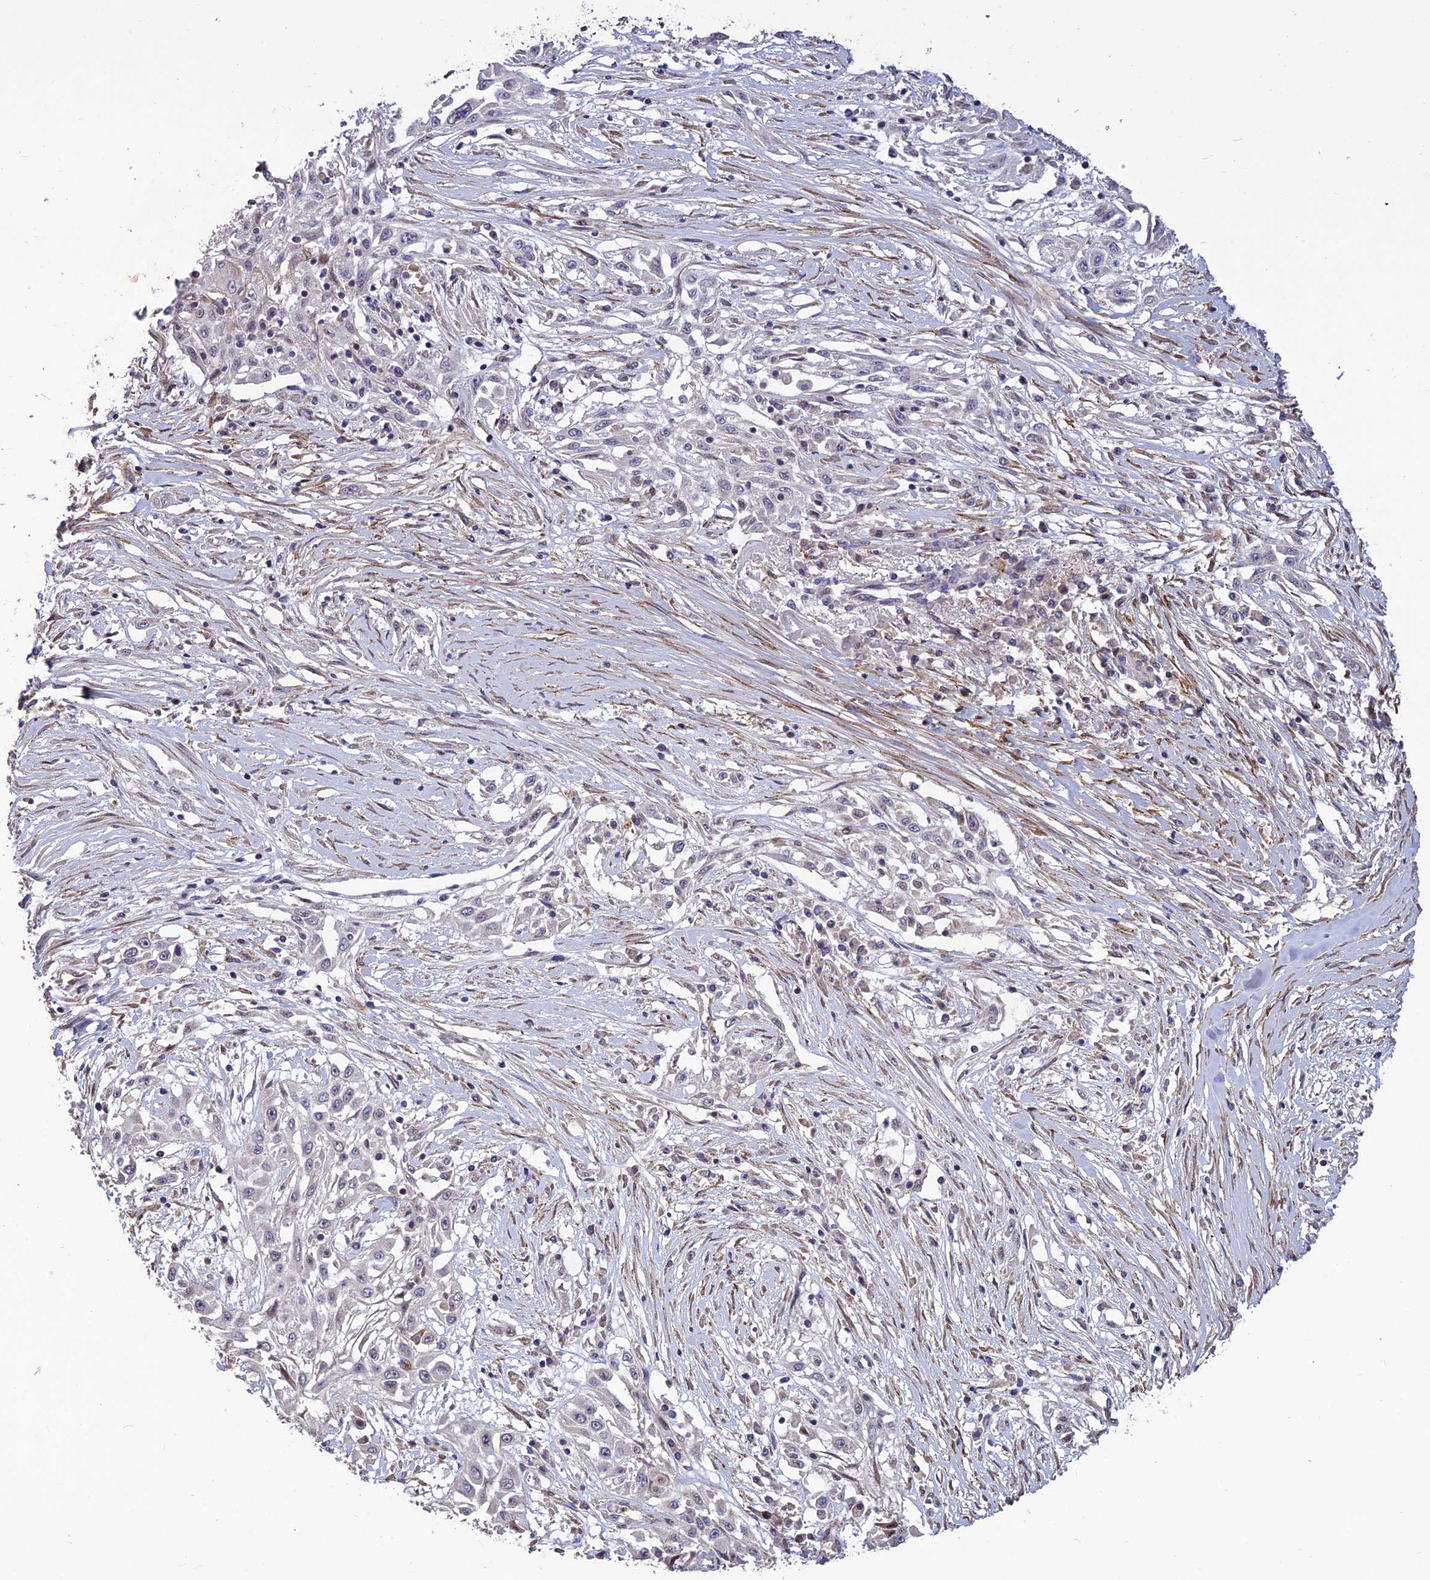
{"staining": {"intensity": "negative", "quantity": "none", "location": "none"}, "tissue": "skin cancer", "cell_type": "Tumor cells", "image_type": "cancer", "snomed": [{"axis": "morphology", "description": "Squamous cell carcinoma, NOS"}, {"axis": "morphology", "description": "Squamous cell carcinoma, metastatic, NOS"}, {"axis": "topography", "description": "Skin"}, {"axis": "topography", "description": "Lymph node"}], "caption": "Image shows no protein expression in tumor cells of skin cancer (metastatic squamous cell carcinoma) tissue.", "gene": "SPG21", "patient": {"sex": "male", "age": 75}}